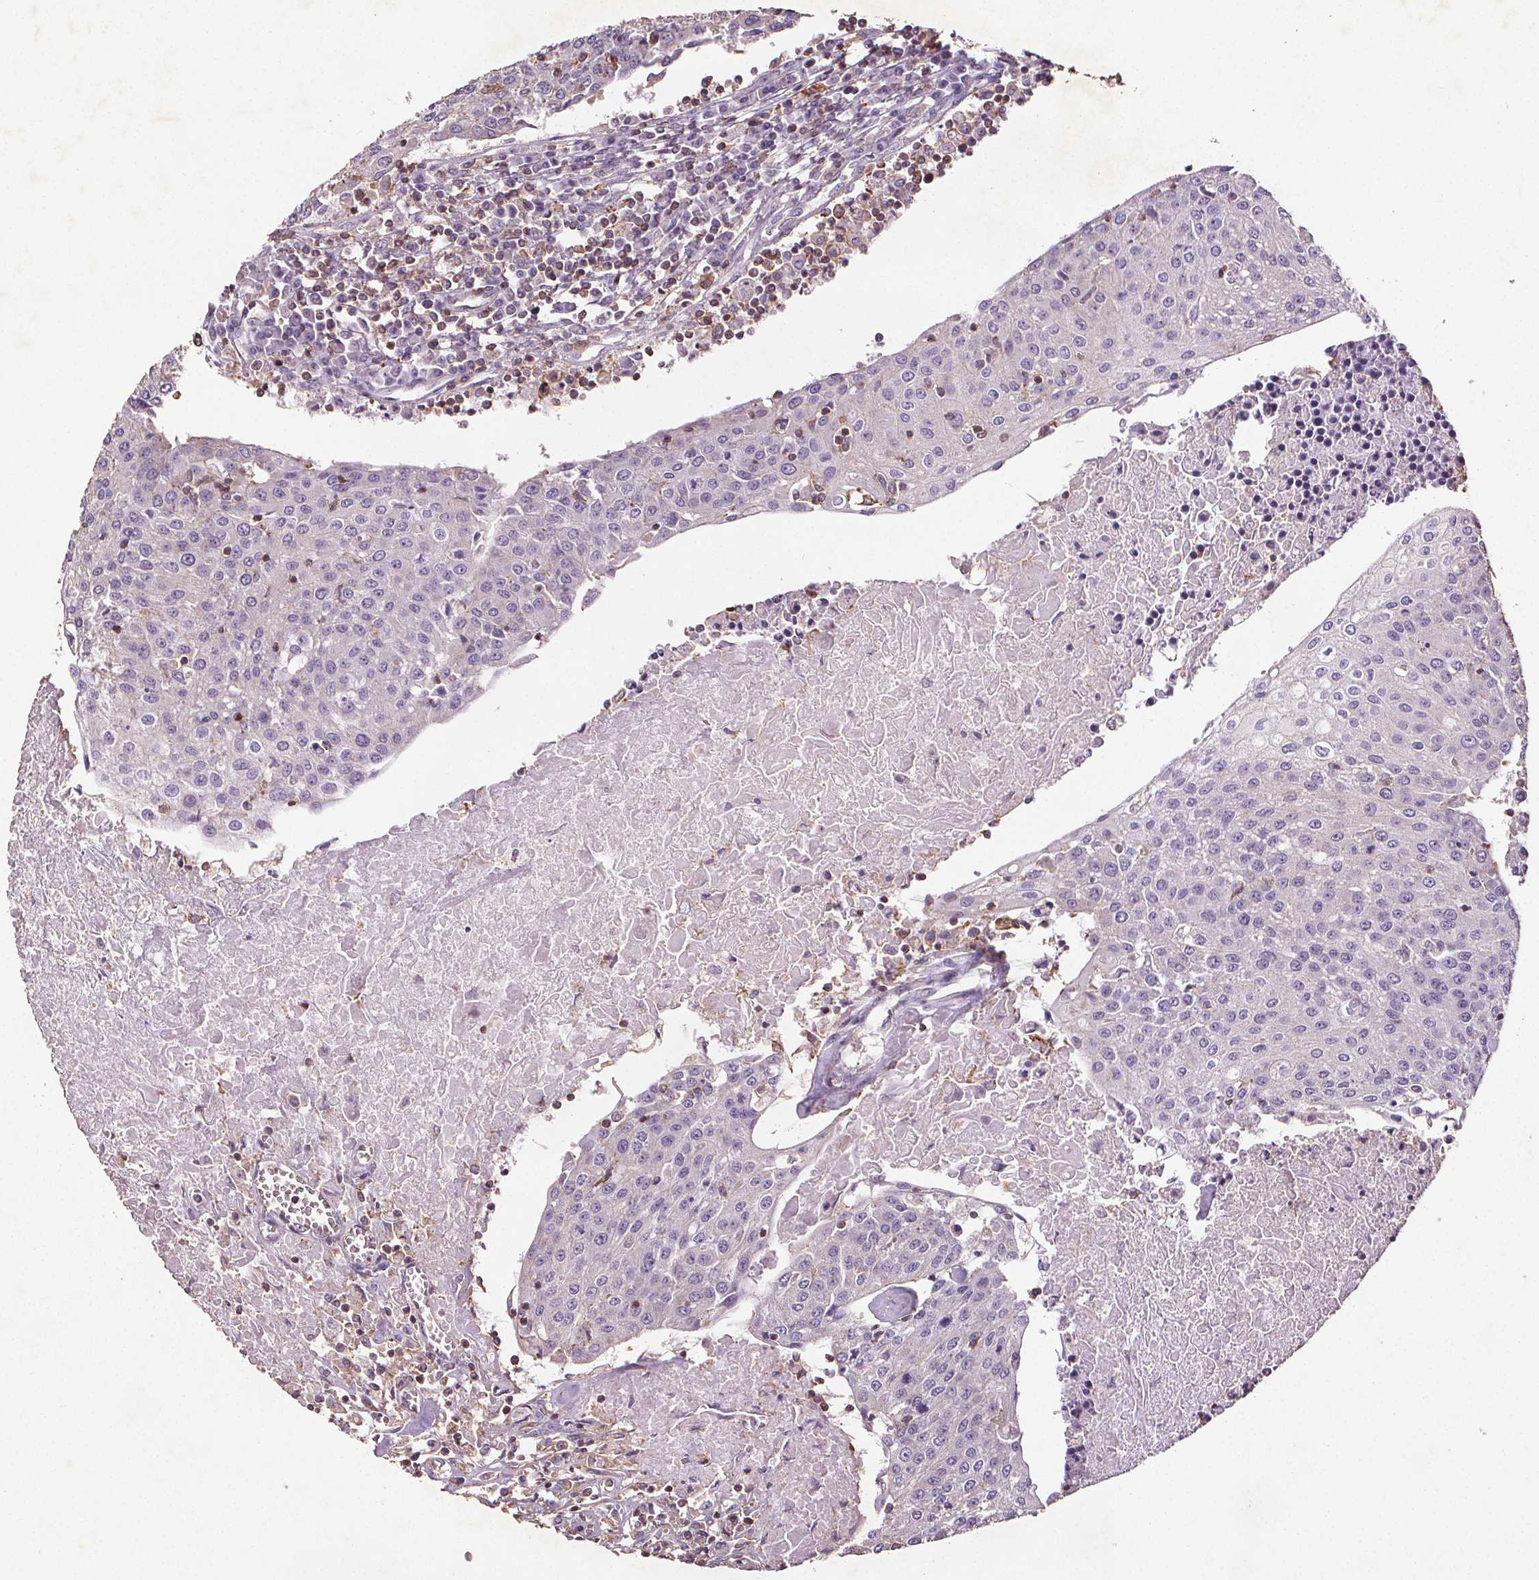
{"staining": {"intensity": "negative", "quantity": "none", "location": "none"}, "tissue": "urothelial cancer", "cell_type": "Tumor cells", "image_type": "cancer", "snomed": [{"axis": "morphology", "description": "Urothelial carcinoma, High grade"}, {"axis": "topography", "description": "Urinary bladder"}], "caption": "Immunohistochemistry of human high-grade urothelial carcinoma reveals no staining in tumor cells.", "gene": "C19orf84", "patient": {"sex": "female", "age": 85}}